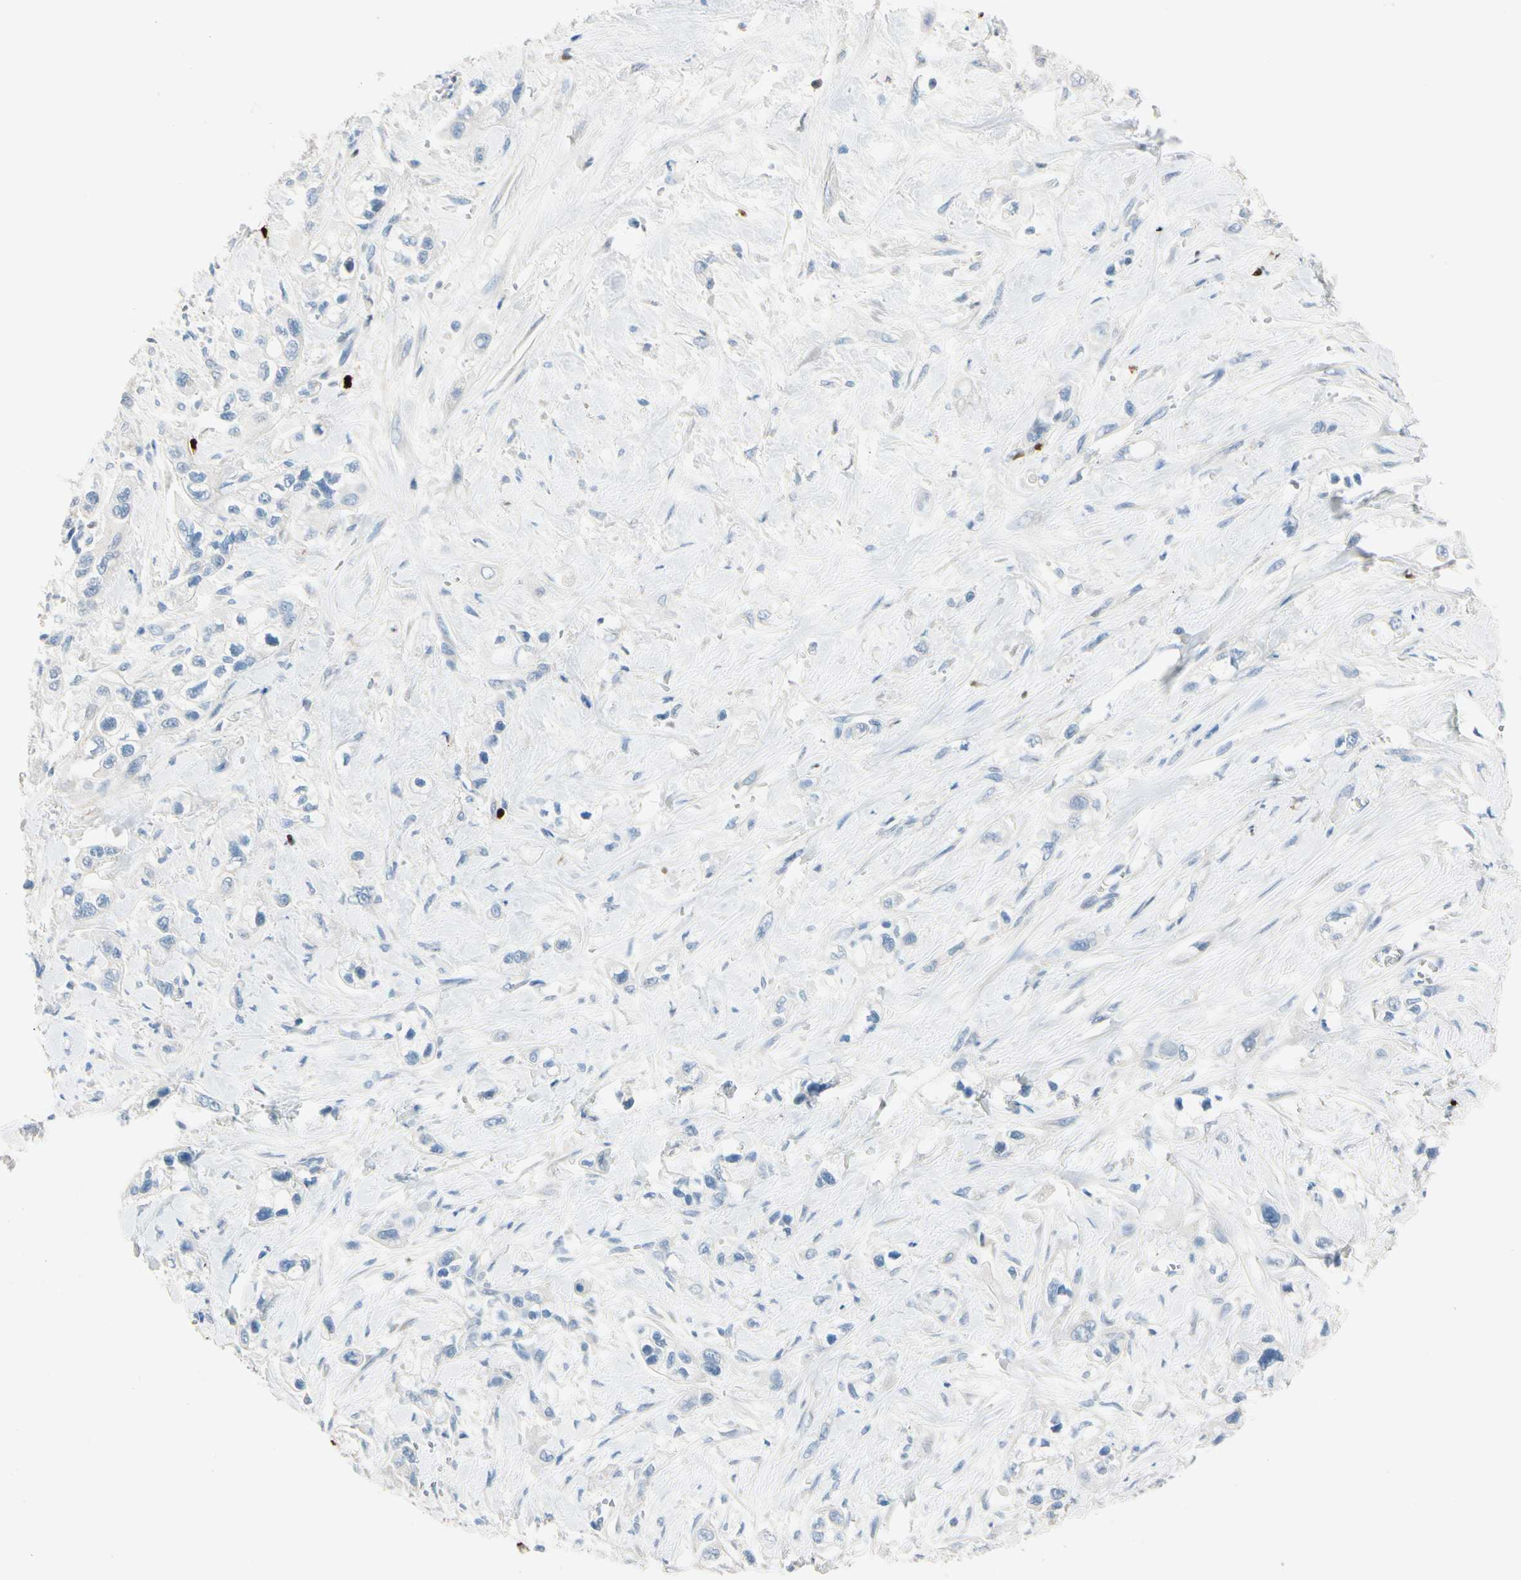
{"staining": {"intensity": "negative", "quantity": "none", "location": "none"}, "tissue": "pancreatic cancer", "cell_type": "Tumor cells", "image_type": "cancer", "snomed": [{"axis": "morphology", "description": "Adenocarcinoma, NOS"}, {"axis": "topography", "description": "Pancreas"}], "caption": "The immunohistochemistry histopathology image has no significant staining in tumor cells of pancreatic adenocarcinoma tissue.", "gene": "TRAF5", "patient": {"sex": "male", "age": 74}}